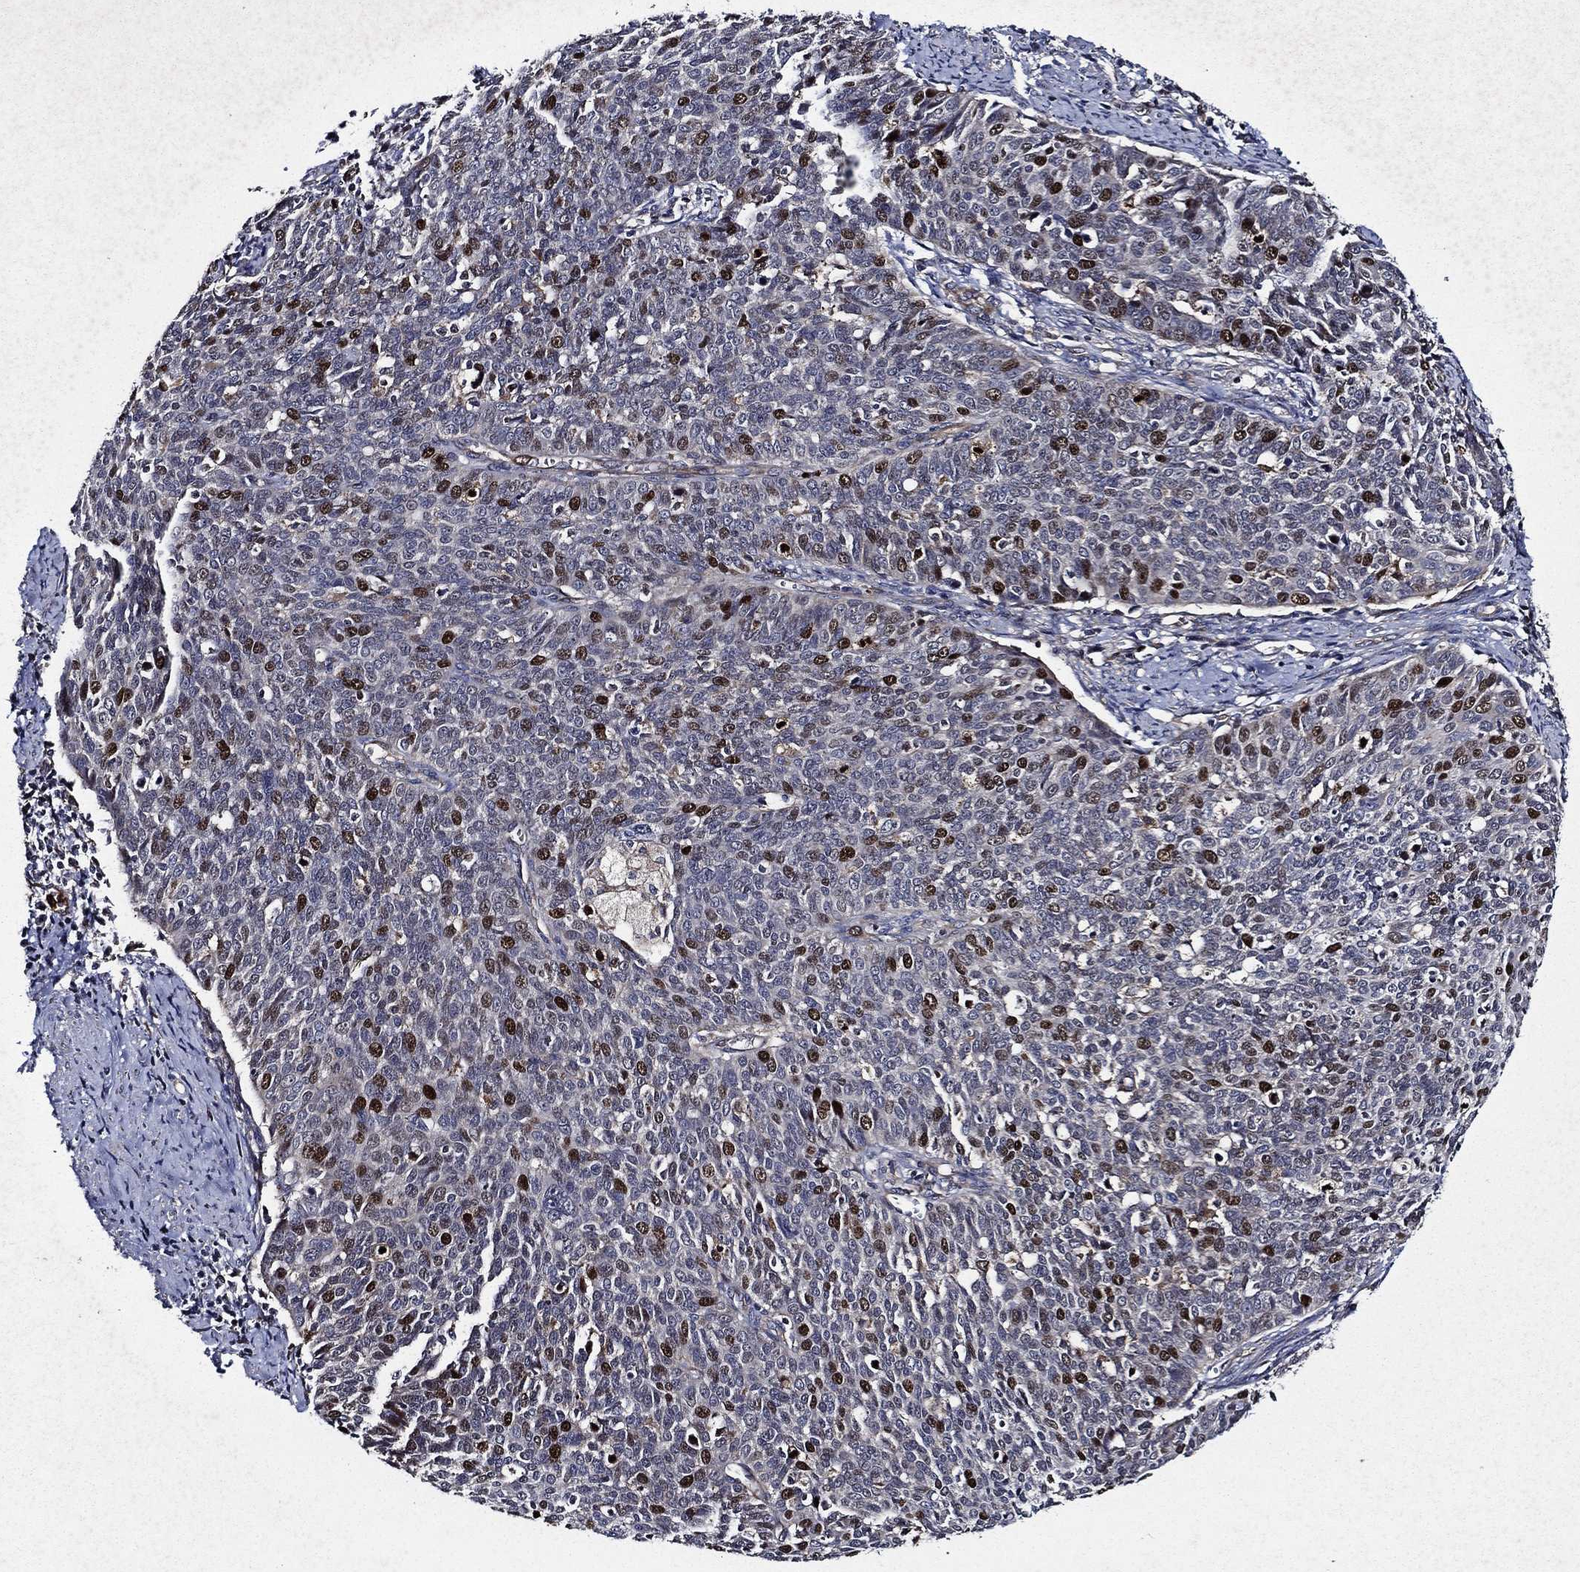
{"staining": {"intensity": "strong", "quantity": "<25%", "location": "nuclear"}, "tissue": "cervical cancer", "cell_type": "Tumor cells", "image_type": "cancer", "snomed": [{"axis": "morphology", "description": "Normal tissue, NOS"}, {"axis": "morphology", "description": "Squamous cell carcinoma, NOS"}, {"axis": "topography", "description": "Cervix"}], "caption": "Strong nuclear expression for a protein is present in about <25% of tumor cells of cervical cancer using immunohistochemistry.", "gene": "KIF20B", "patient": {"sex": "female", "age": 39}}